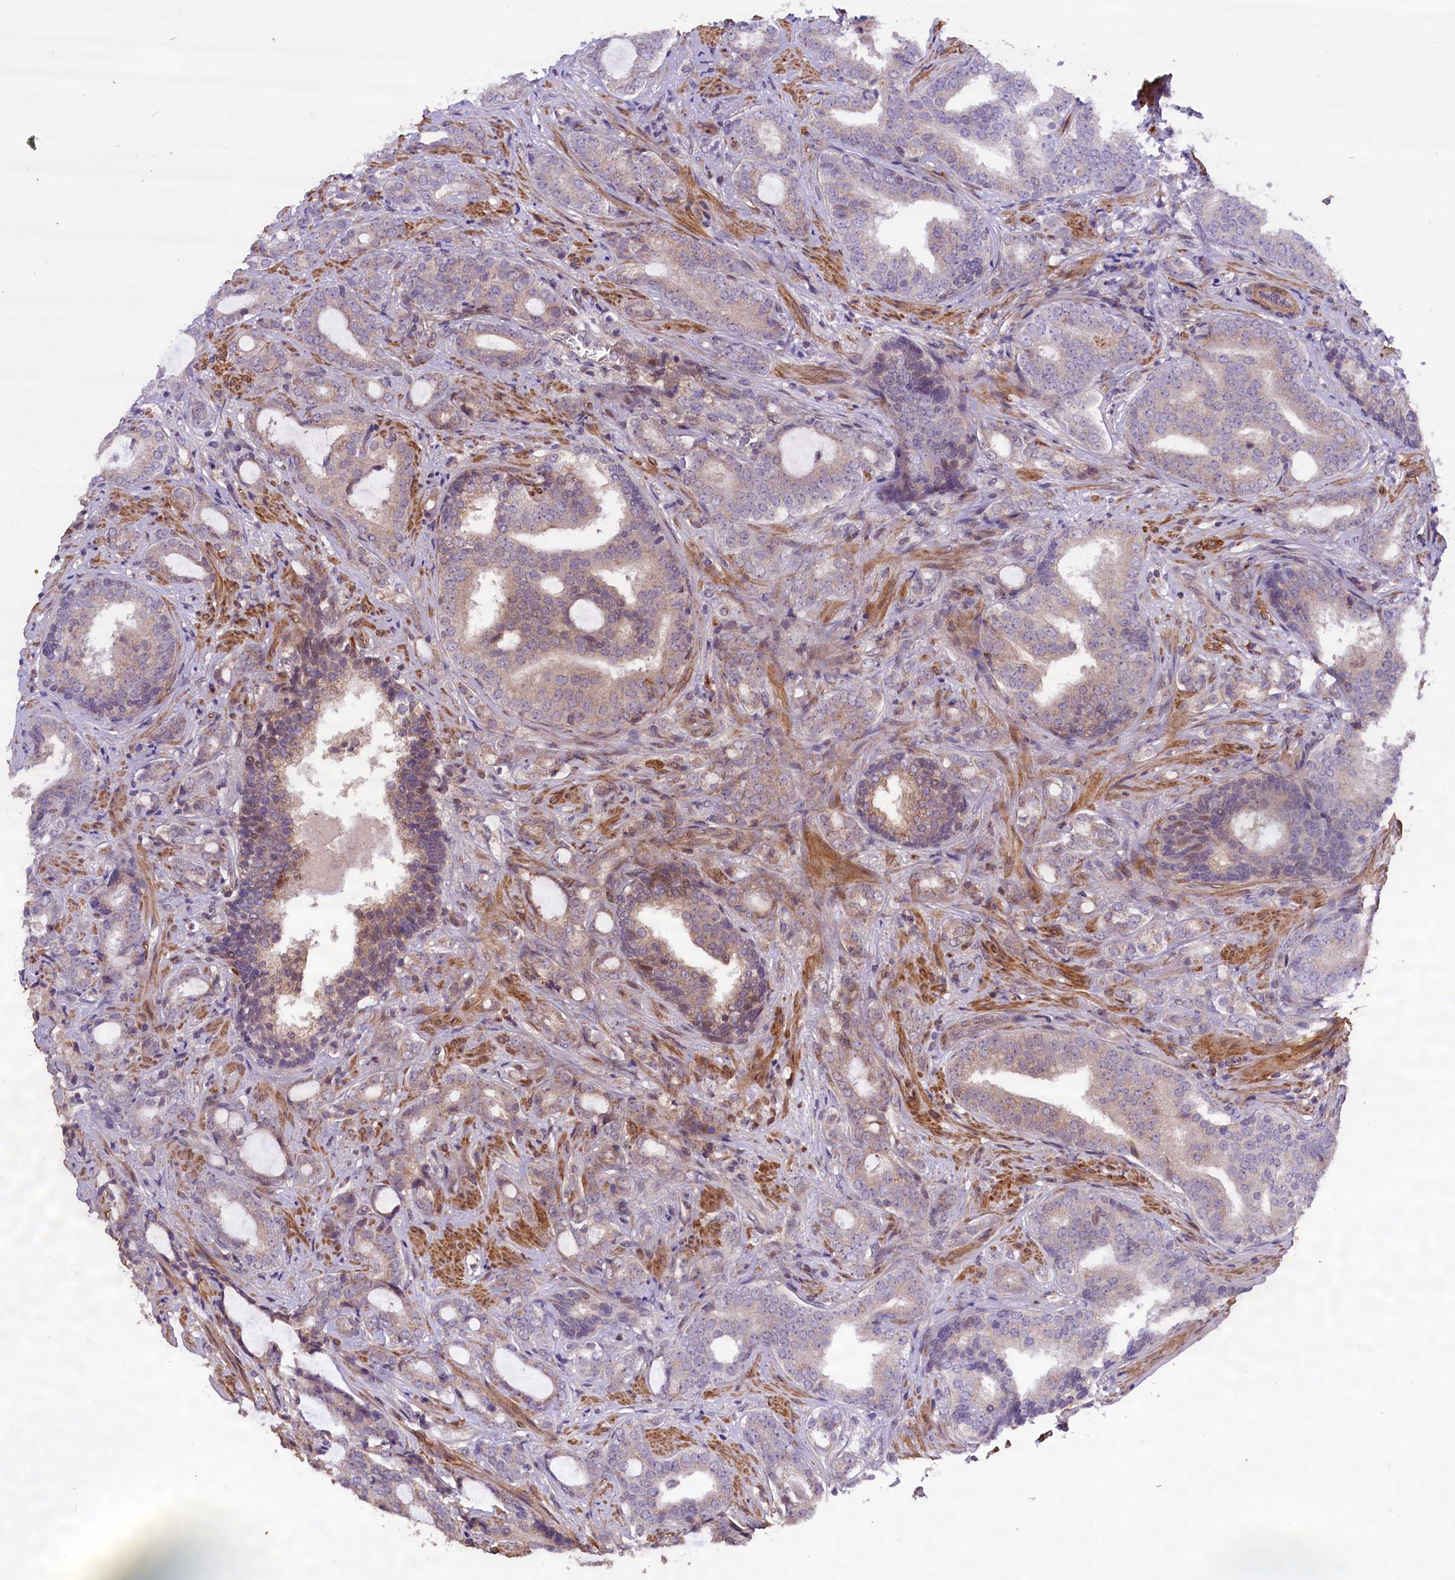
{"staining": {"intensity": "weak", "quantity": "<25%", "location": "cytoplasmic/membranous"}, "tissue": "prostate cancer", "cell_type": "Tumor cells", "image_type": "cancer", "snomed": [{"axis": "morphology", "description": "Adenocarcinoma, High grade"}, {"axis": "topography", "description": "Prostate"}], "caption": "High power microscopy micrograph of an IHC image of high-grade adenocarcinoma (prostate), revealing no significant expression in tumor cells.", "gene": "HDAC5", "patient": {"sex": "male", "age": 63}}